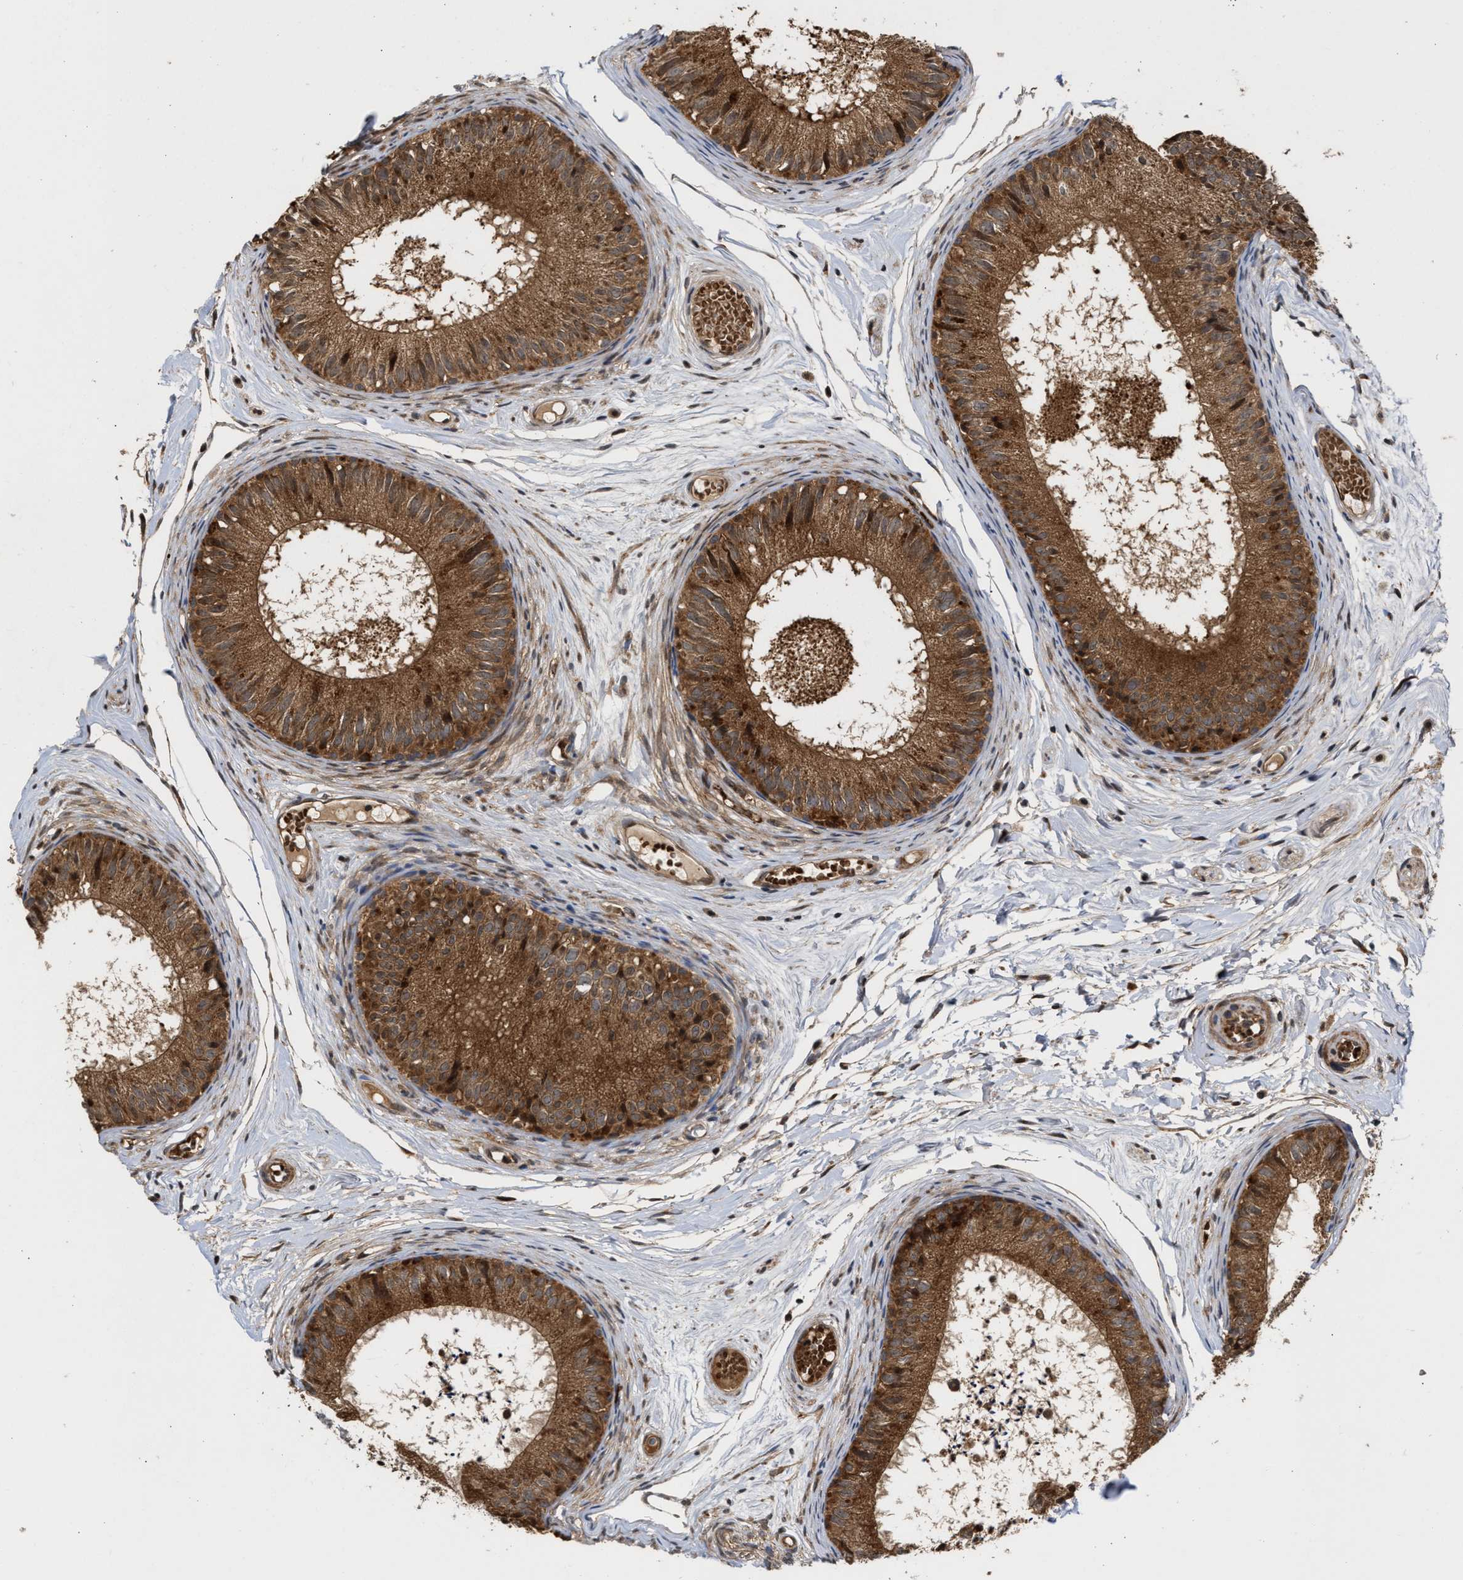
{"staining": {"intensity": "strong", "quantity": ">75%", "location": "cytoplasmic/membranous"}, "tissue": "epididymis", "cell_type": "Glandular cells", "image_type": "normal", "snomed": [{"axis": "morphology", "description": "Normal tissue, NOS"}, {"axis": "topography", "description": "Epididymis"}], "caption": "Strong cytoplasmic/membranous protein staining is seen in about >75% of glandular cells in epididymis.", "gene": "SAR1A", "patient": {"sex": "male", "age": 46}}